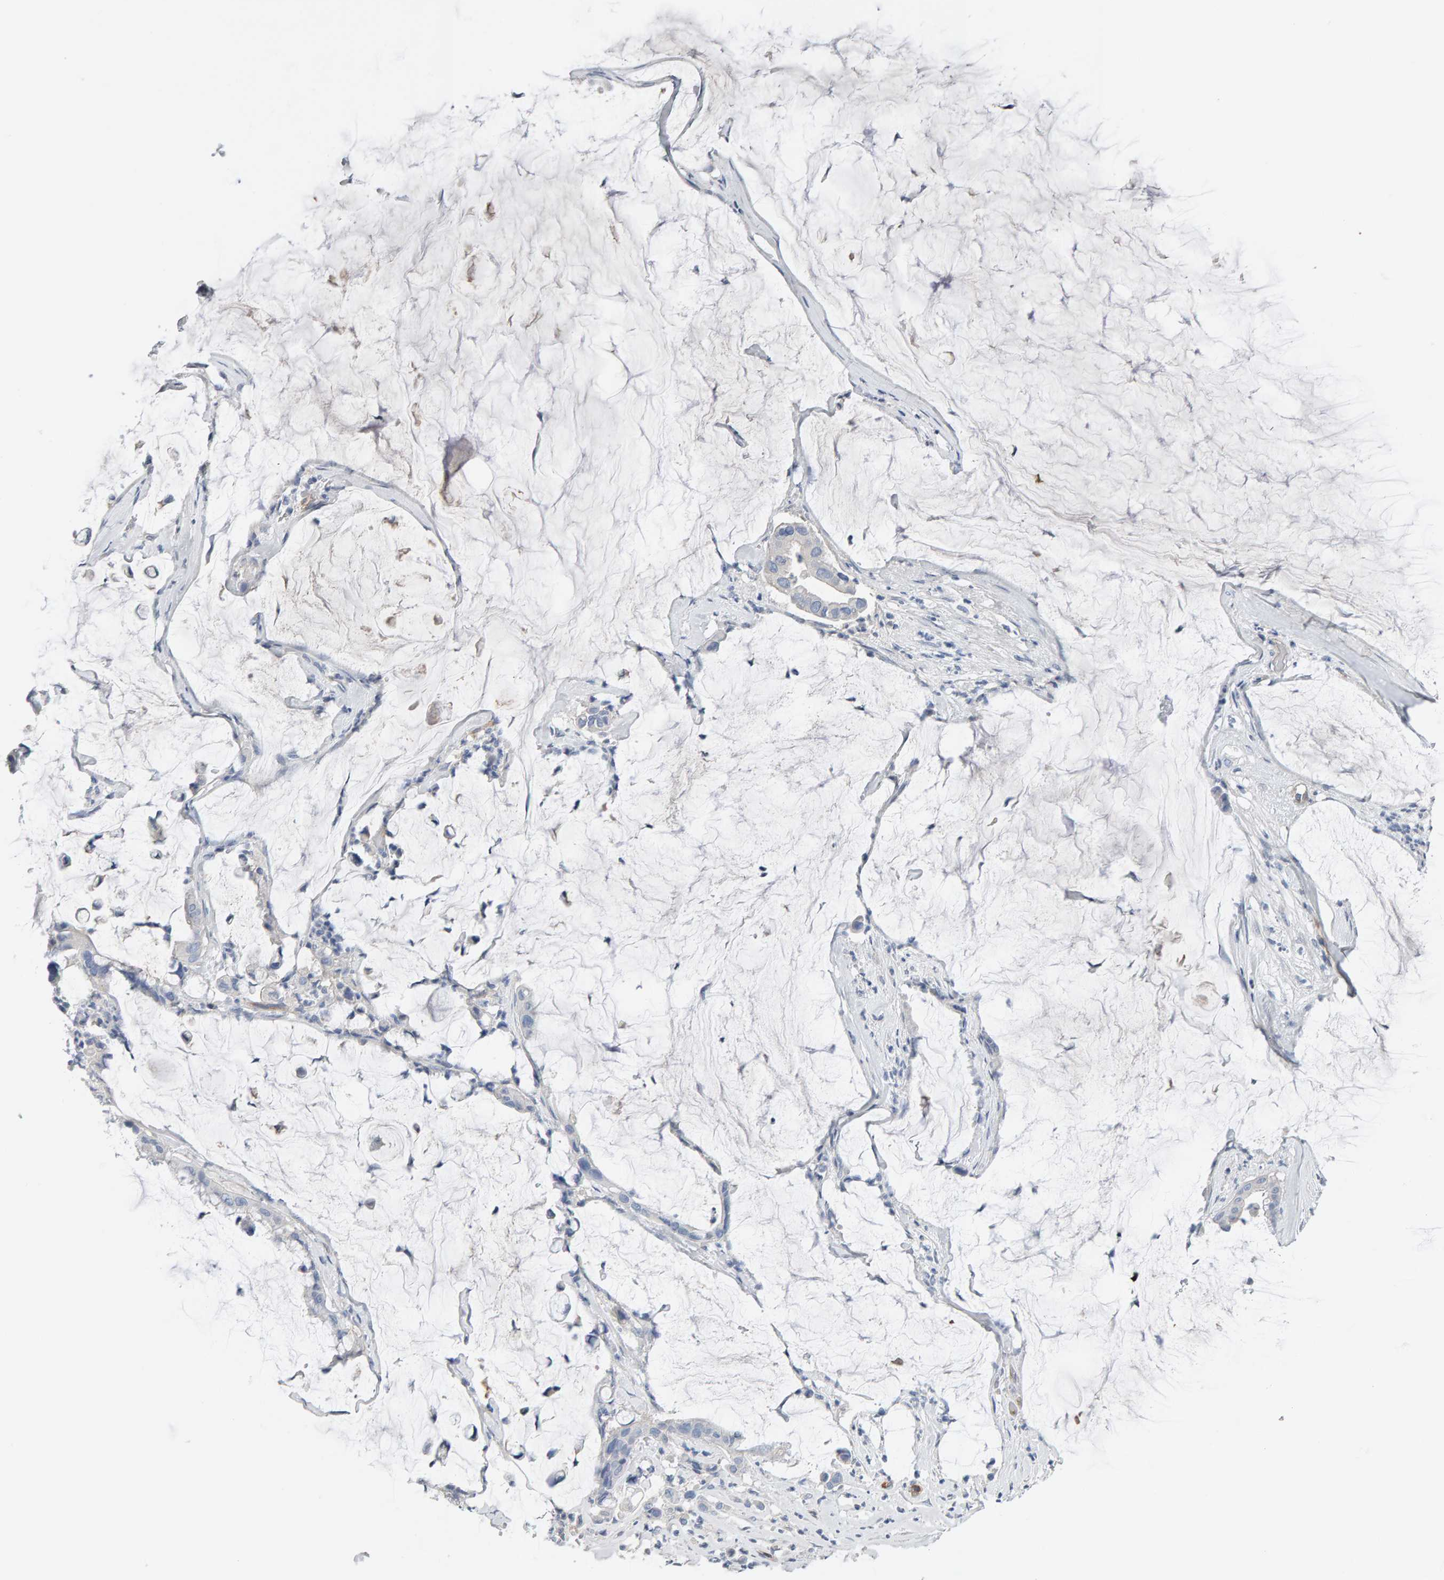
{"staining": {"intensity": "negative", "quantity": "none", "location": "none"}, "tissue": "pancreatic cancer", "cell_type": "Tumor cells", "image_type": "cancer", "snomed": [{"axis": "morphology", "description": "Adenocarcinoma, NOS"}, {"axis": "topography", "description": "Pancreas"}], "caption": "Pancreatic cancer (adenocarcinoma) stained for a protein using immunohistochemistry reveals no expression tumor cells.", "gene": "FYN", "patient": {"sex": "male", "age": 41}}